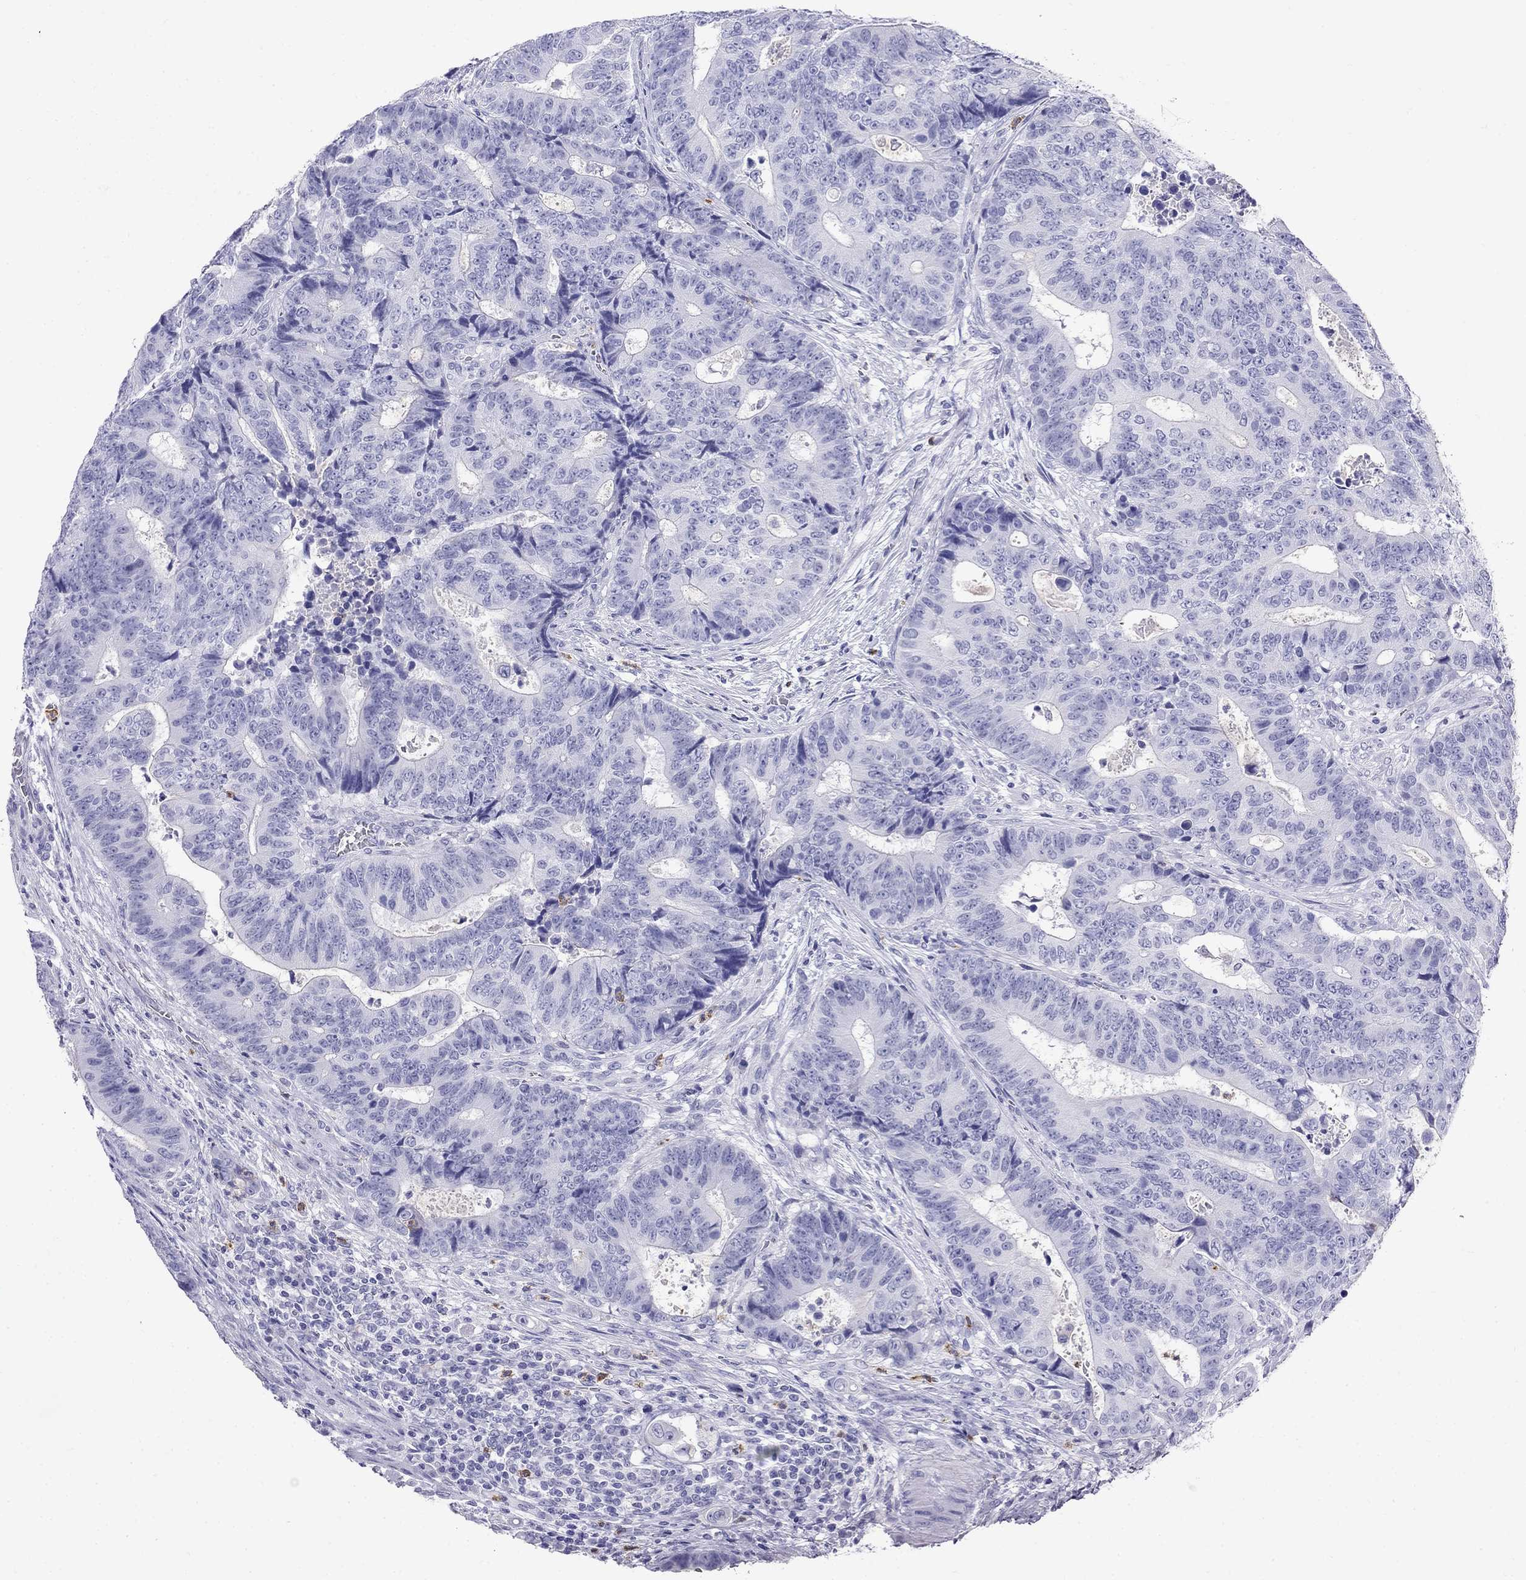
{"staining": {"intensity": "negative", "quantity": "none", "location": "none"}, "tissue": "colorectal cancer", "cell_type": "Tumor cells", "image_type": "cancer", "snomed": [{"axis": "morphology", "description": "Adenocarcinoma, NOS"}, {"axis": "topography", "description": "Colon"}], "caption": "DAB (3,3'-diaminobenzidine) immunohistochemical staining of human colorectal adenocarcinoma displays no significant positivity in tumor cells.", "gene": "PPP1R36", "patient": {"sex": "female", "age": 48}}